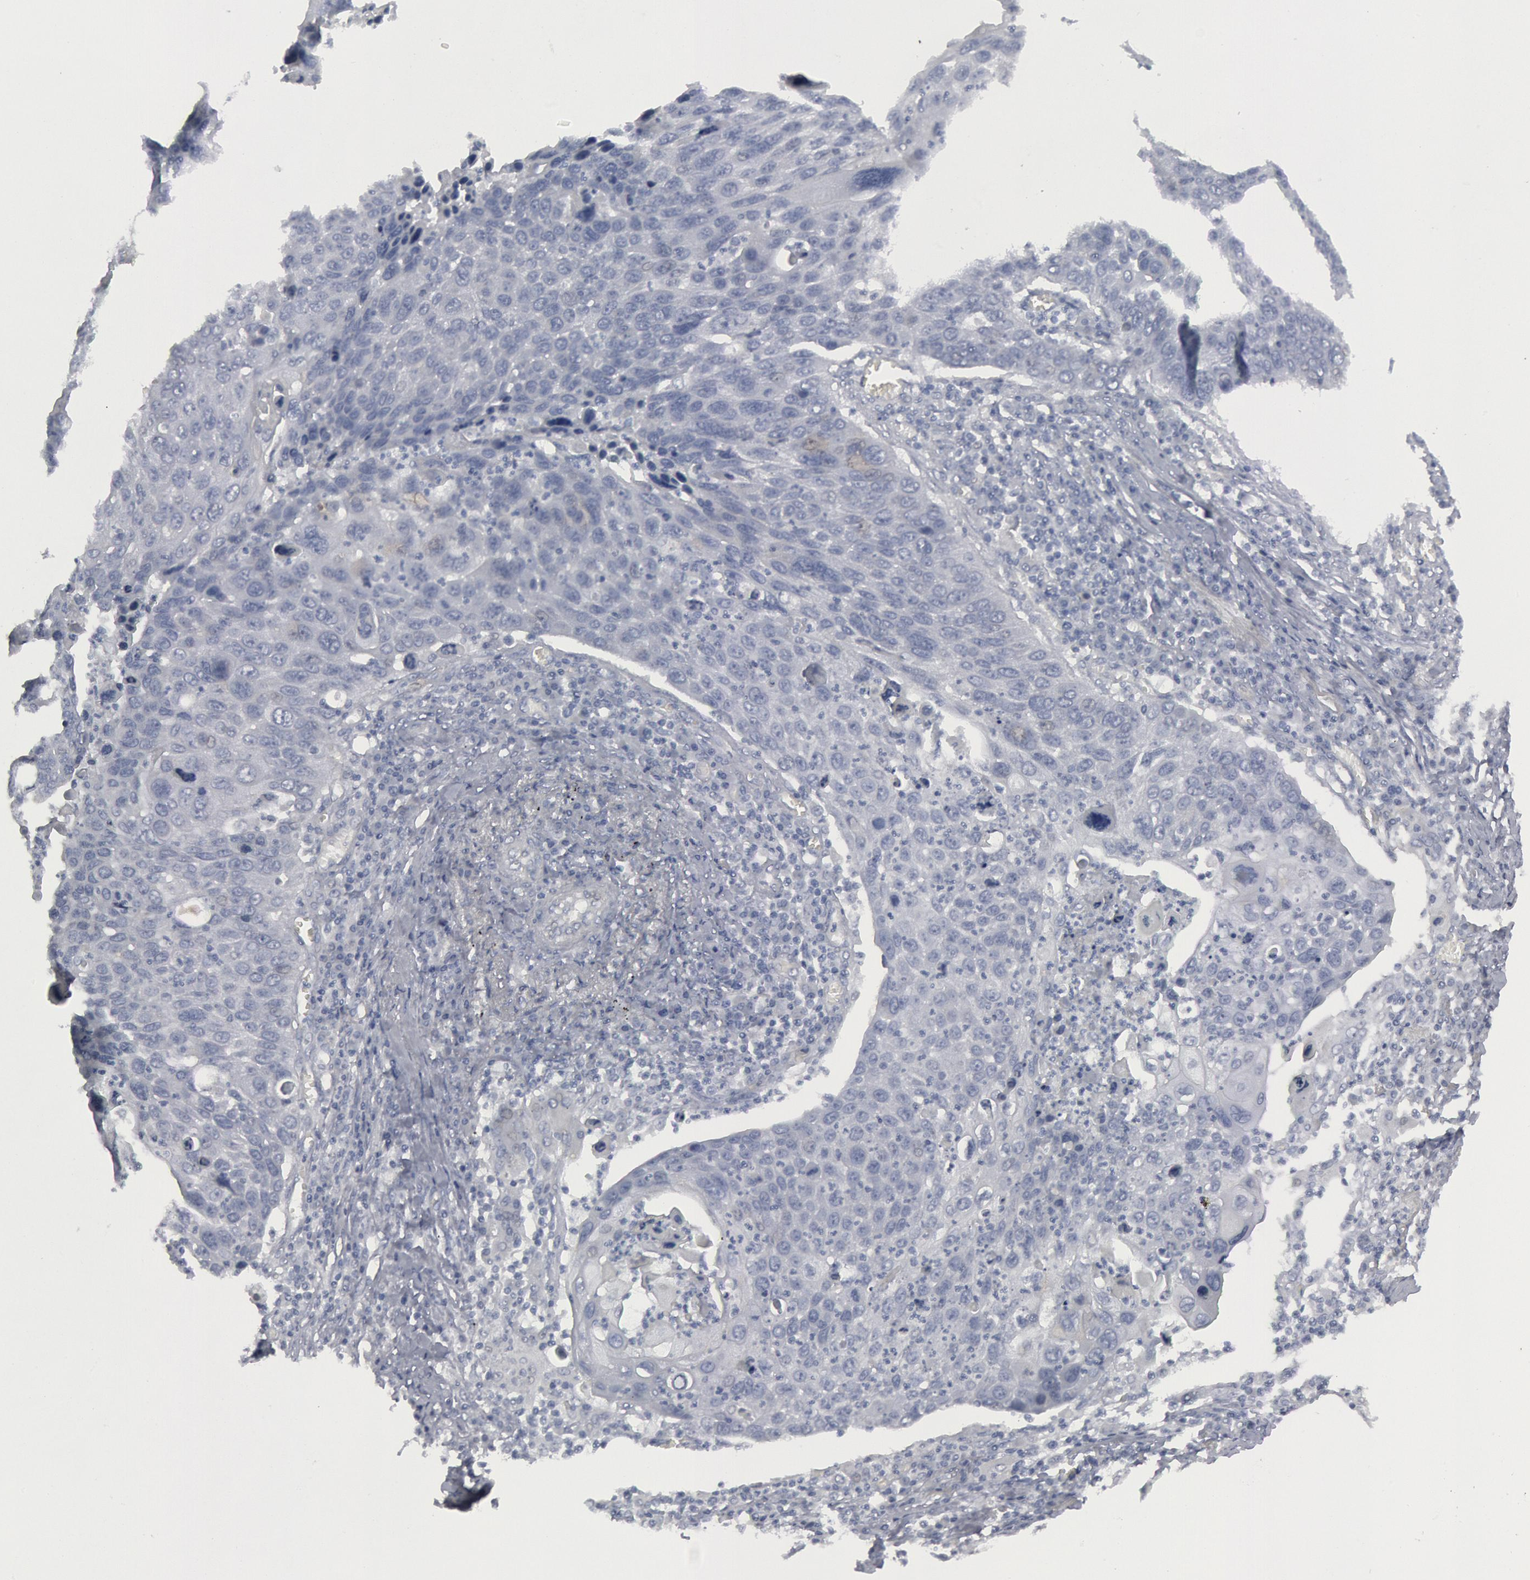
{"staining": {"intensity": "negative", "quantity": "none", "location": "none"}, "tissue": "lung cancer", "cell_type": "Tumor cells", "image_type": "cancer", "snomed": [{"axis": "morphology", "description": "Squamous cell carcinoma, NOS"}, {"axis": "topography", "description": "Lung"}], "caption": "Lung cancer was stained to show a protein in brown. There is no significant expression in tumor cells.", "gene": "DMC1", "patient": {"sex": "male", "age": 68}}